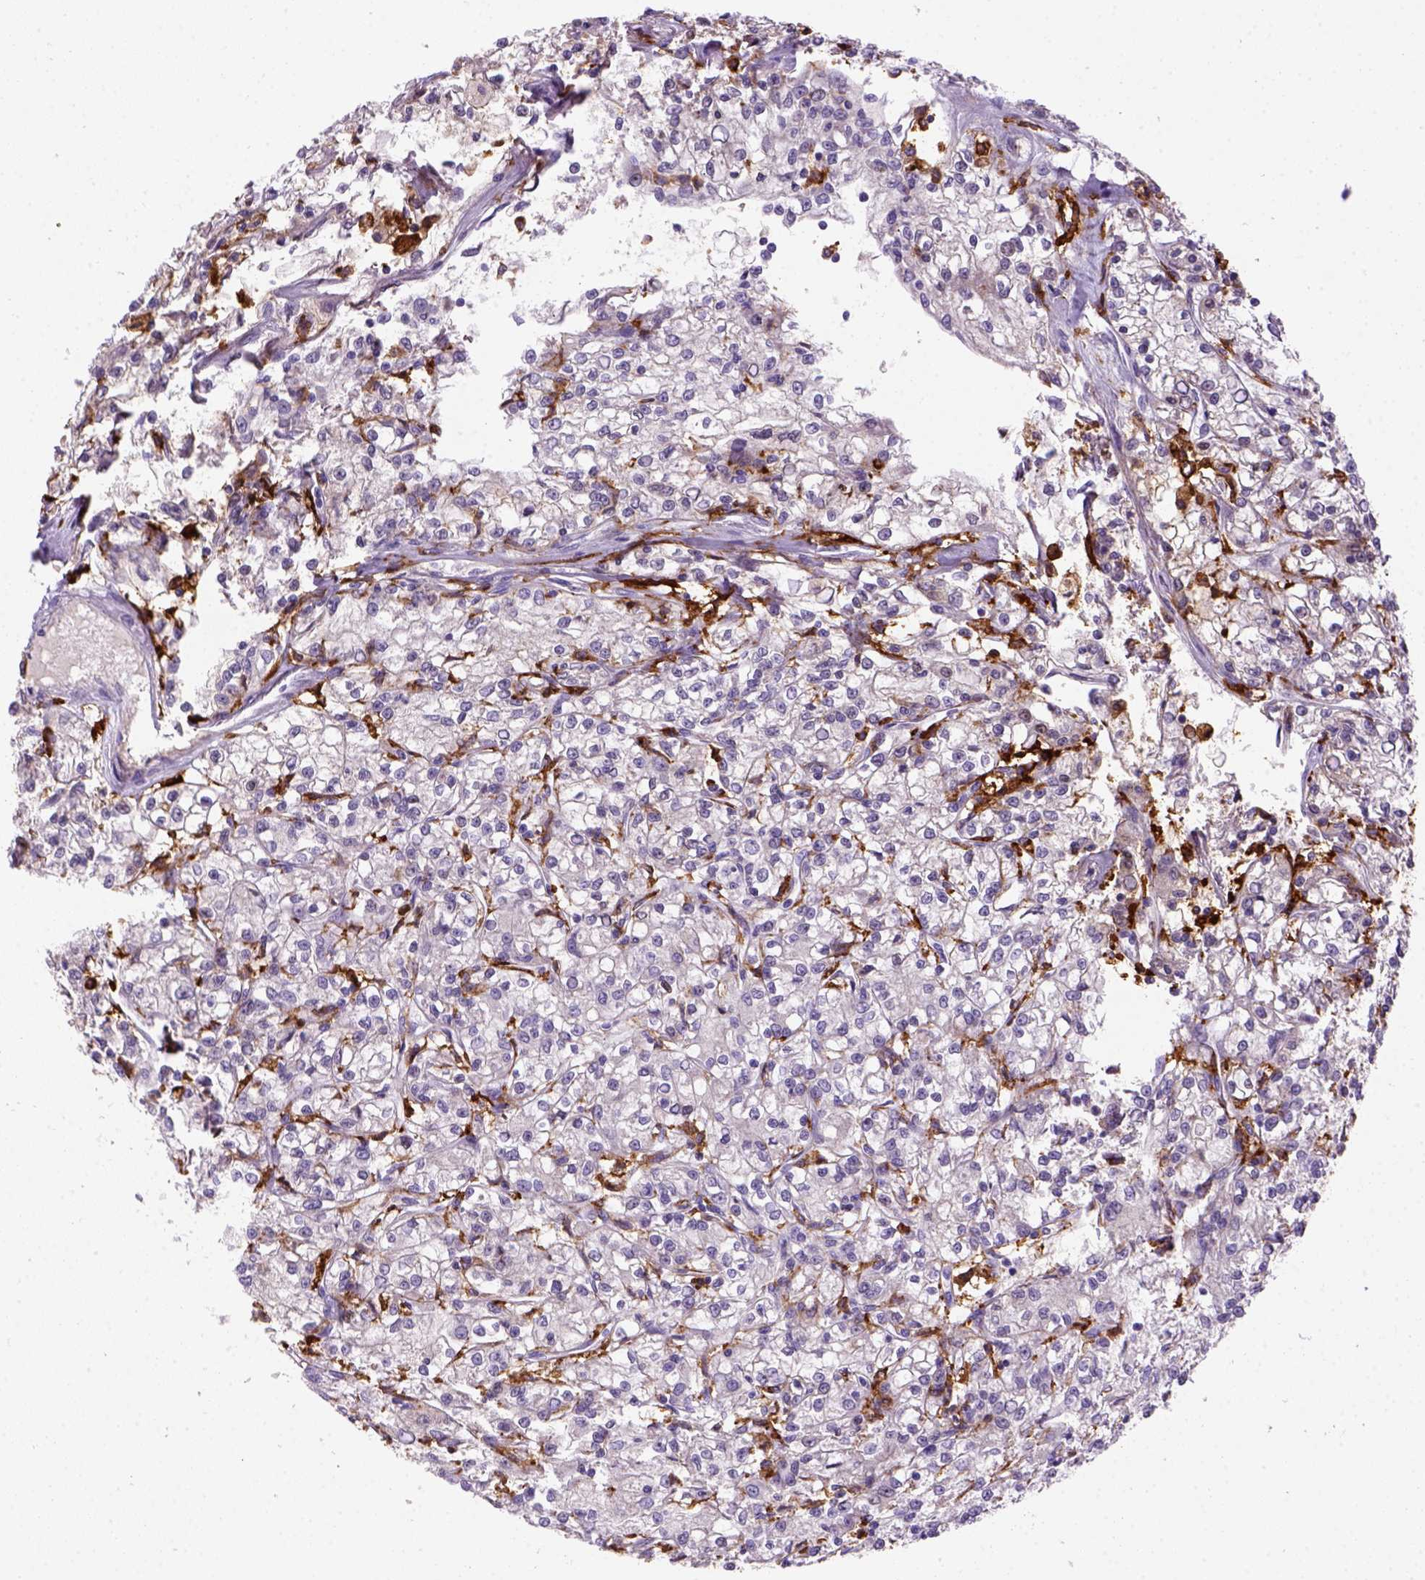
{"staining": {"intensity": "negative", "quantity": "none", "location": "none"}, "tissue": "renal cancer", "cell_type": "Tumor cells", "image_type": "cancer", "snomed": [{"axis": "morphology", "description": "Adenocarcinoma, NOS"}, {"axis": "topography", "description": "Kidney"}], "caption": "Micrograph shows no protein staining in tumor cells of renal adenocarcinoma tissue.", "gene": "CD14", "patient": {"sex": "female", "age": 59}}